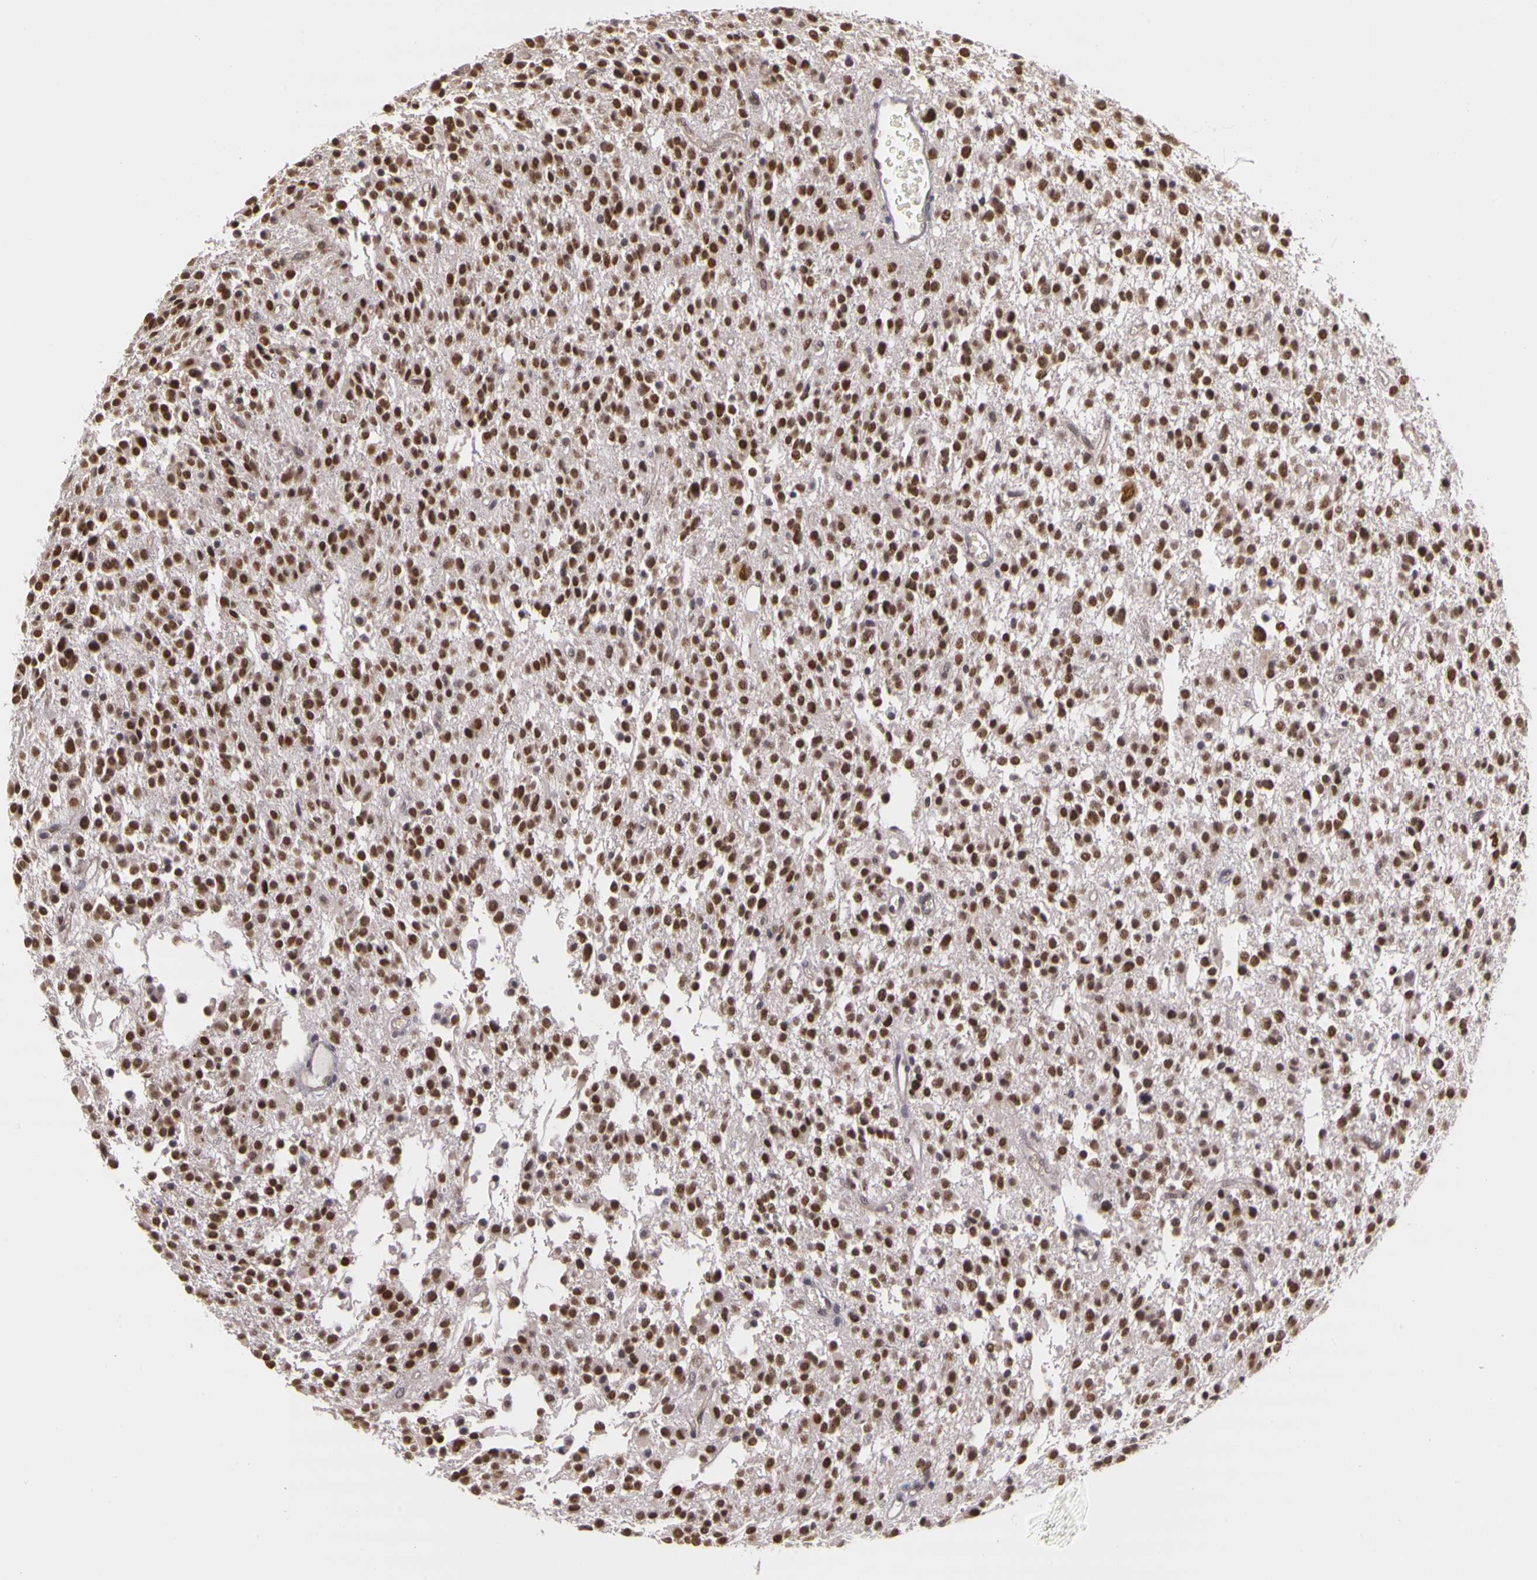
{"staining": {"intensity": "strong", "quantity": ">75%", "location": "nuclear"}, "tissue": "glioma", "cell_type": "Tumor cells", "image_type": "cancer", "snomed": [{"axis": "morphology", "description": "Glioma, malignant, Low grade"}, {"axis": "topography", "description": "Brain"}], "caption": "Glioma was stained to show a protein in brown. There is high levels of strong nuclear positivity in about >75% of tumor cells.", "gene": "WDR13", "patient": {"sex": "female", "age": 36}}